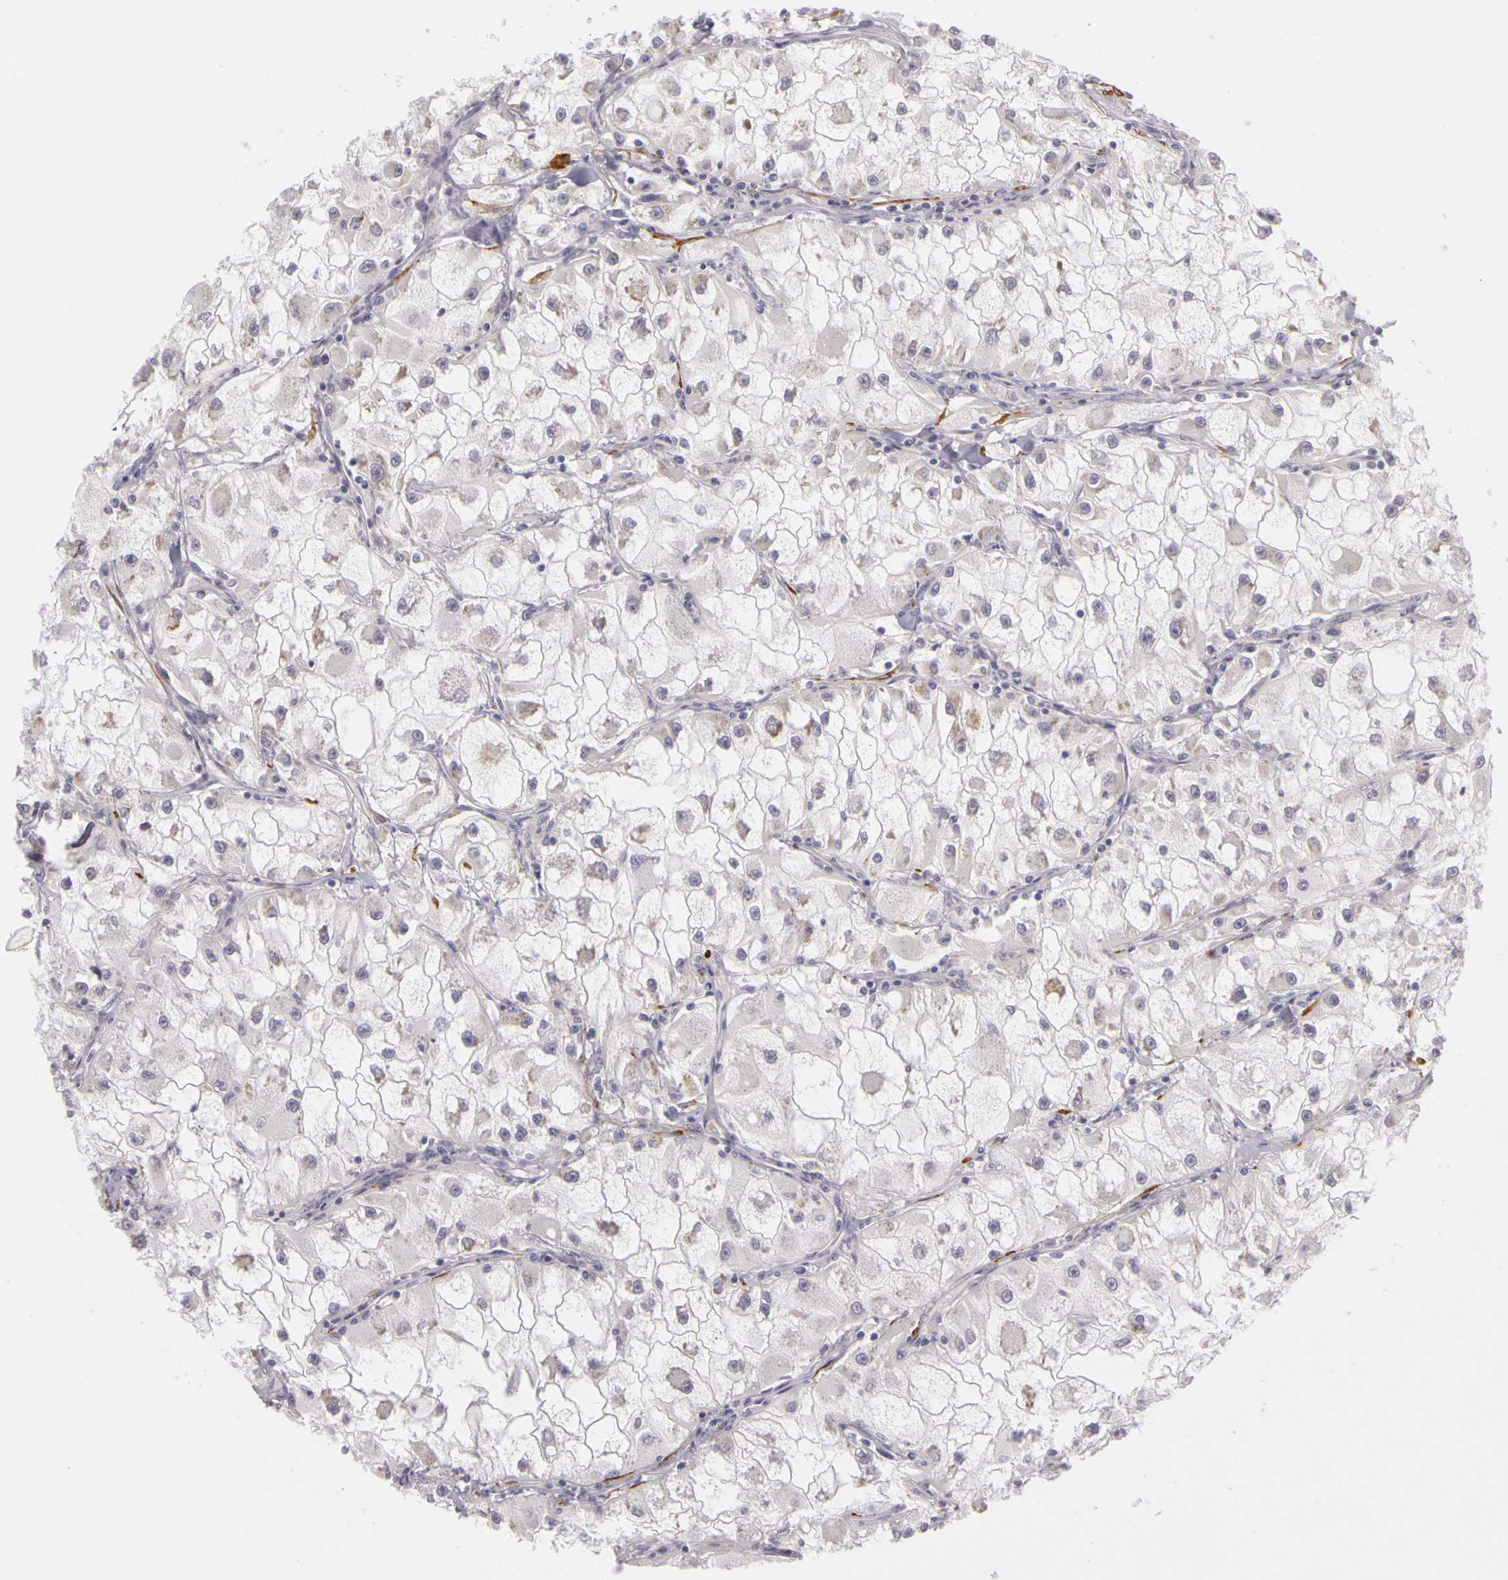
{"staining": {"intensity": "weak", "quantity": "25%-75%", "location": "cytoplasmic/membranous"}, "tissue": "renal cancer", "cell_type": "Tumor cells", "image_type": "cancer", "snomed": [{"axis": "morphology", "description": "Adenocarcinoma, NOS"}, {"axis": "topography", "description": "Kidney"}], "caption": "Human renal adenocarcinoma stained with a protein marker exhibits weak staining in tumor cells.", "gene": "CNTN2", "patient": {"sex": "female", "age": 73}}